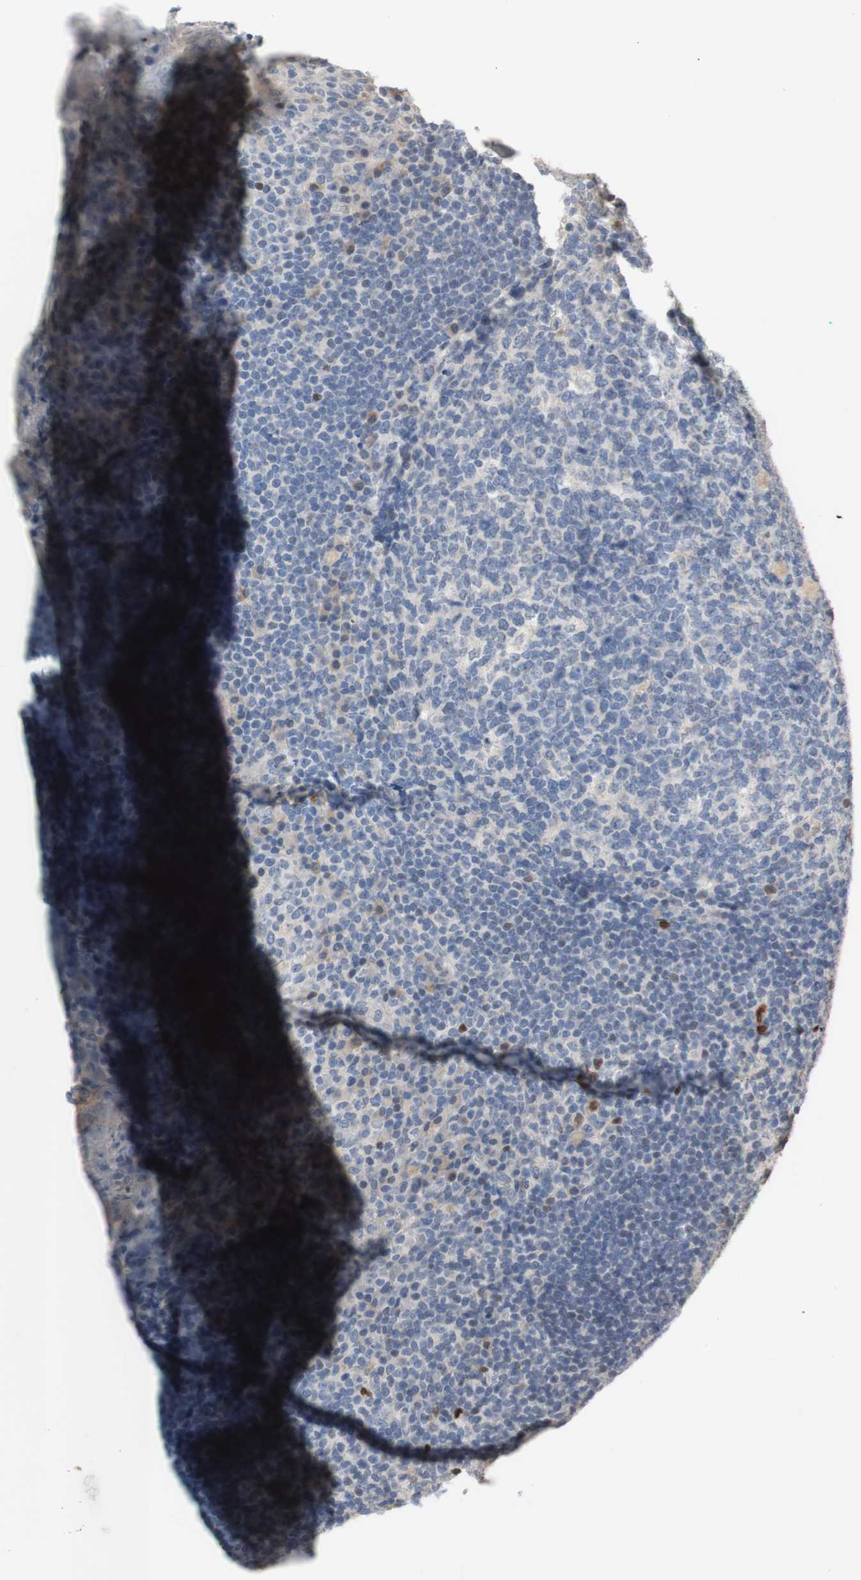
{"staining": {"intensity": "negative", "quantity": "none", "location": "none"}, "tissue": "tonsil", "cell_type": "Germinal center cells", "image_type": "normal", "snomed": [{"axis": "morphology", "description": "Normal tissue, NOS"}, {"axis": "topography", "description": "Tonsil"}], "caption": "IHC of benign human tonsil displays no positivity in germinal center cells.", "gene": "FOSB", "patient": {"sex": "male", "age": 17}}